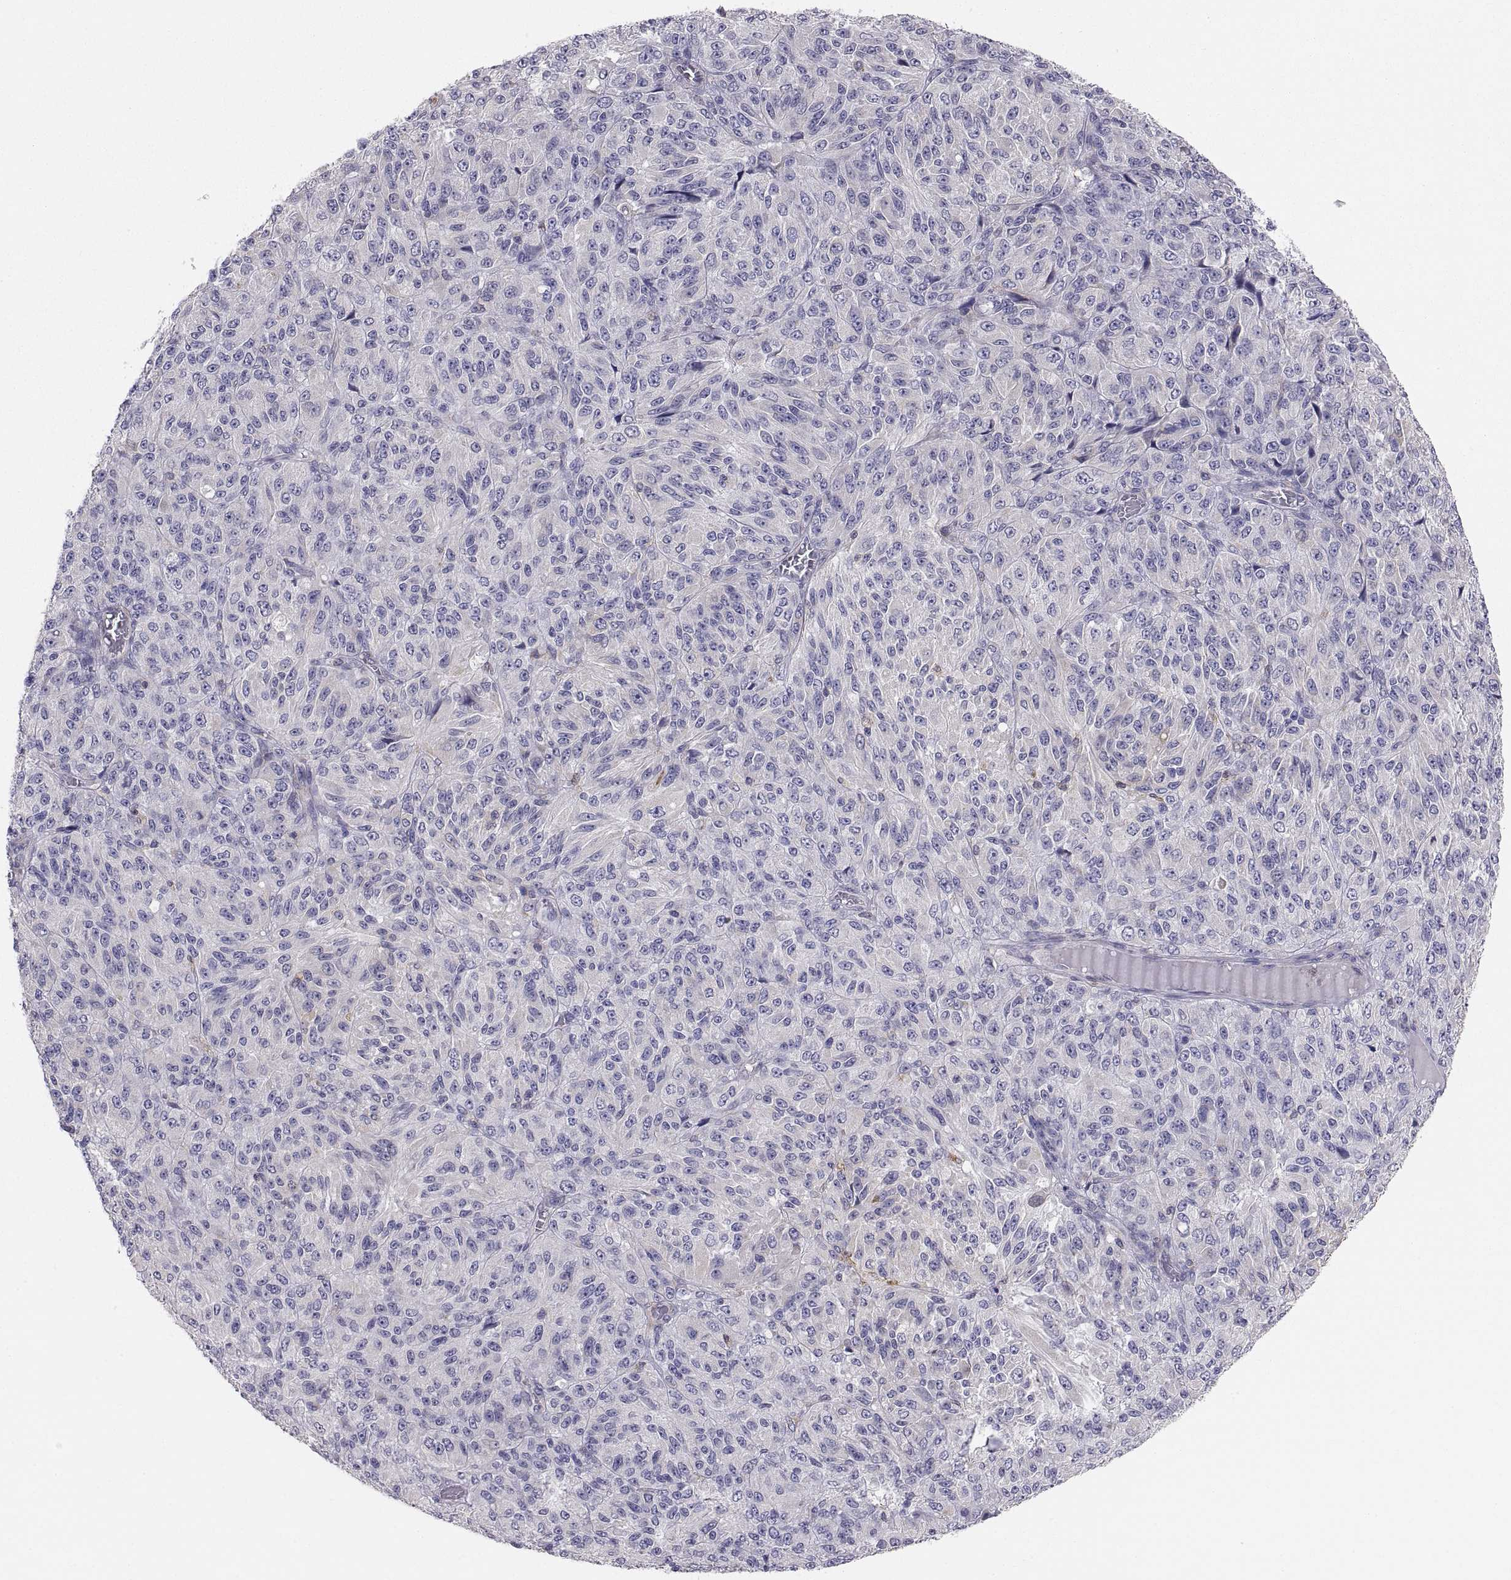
{"staining": {"intensity": "negative", "quantity": "none", "location": "none"}, "tissue": "melanoma", "cell_type": "Tumor cells", "image_type": "cancer", "snomed": [{"axis": "morphology", "description": "Malignant melanoma, Metastatic site"}, {"axis": "topography", "description": "Brain"}], "caption": "Protein analysis of malignant melanoma (metastatic site) demonstrates no significant expression in tumor cells.", "gene": "ERO1A", "patient": {"sex": "female", "age": 56}}